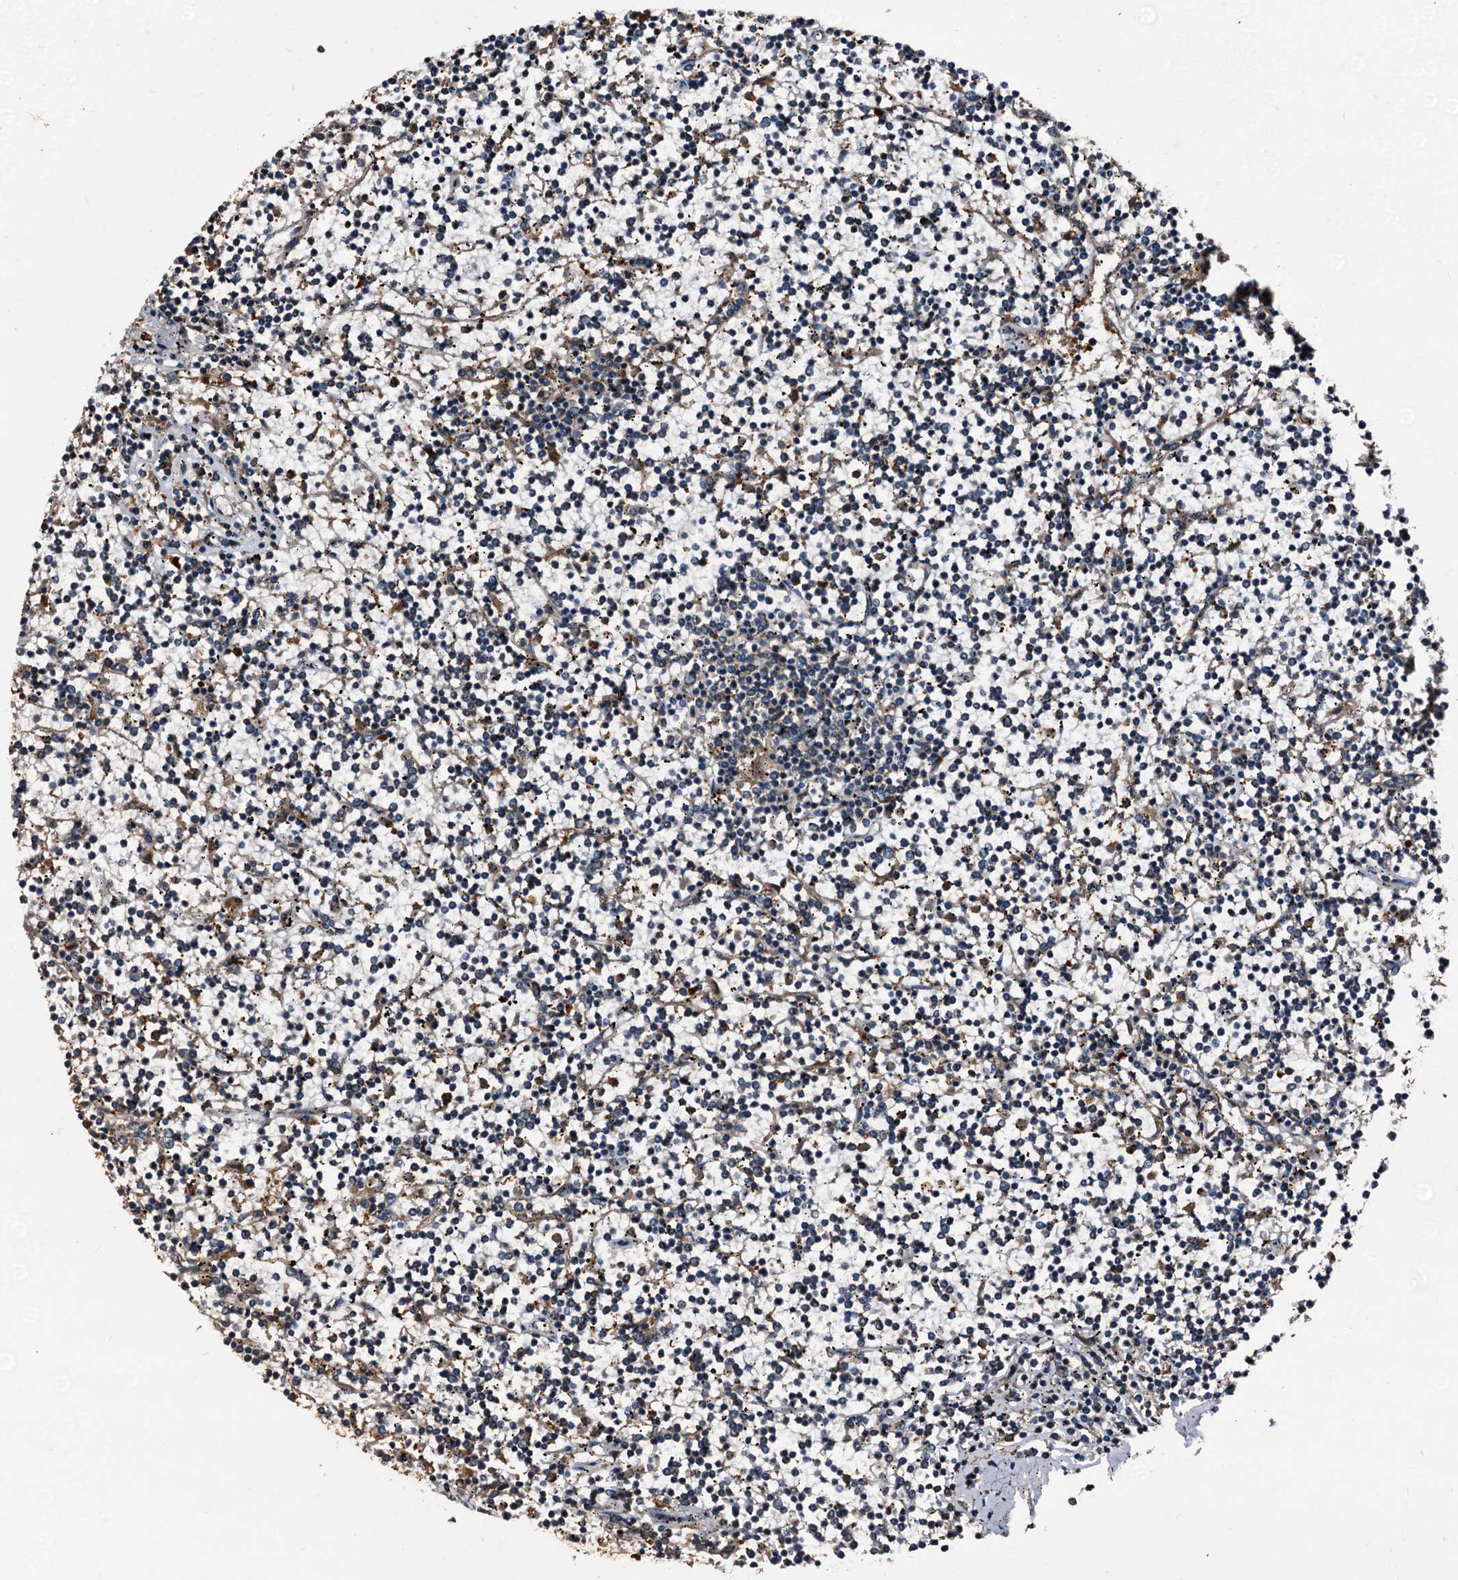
{"staining": {"intensity": "negative", "quantity": "none", "location": "none"}, "tissue": "lymphoma", "cell_type": "Tumor cells", "image_type": "cancer", "snomed": [{"axis": "morphology", "description": "Malignant lymphoma, non-Hodgkin's type, Low grade"}, {"axis": "topography", "description": "Spleen"}], "caption": "Immunohistochemistry (IHC) photomicrograph of neoplastic tissue: lymphoma stained with DAB (3,3'-diaminobenzidine) shows no significant protein positivity in tumor cells.", "gene": "PEX5", "patient": {"sex": "female", "age": 19}}